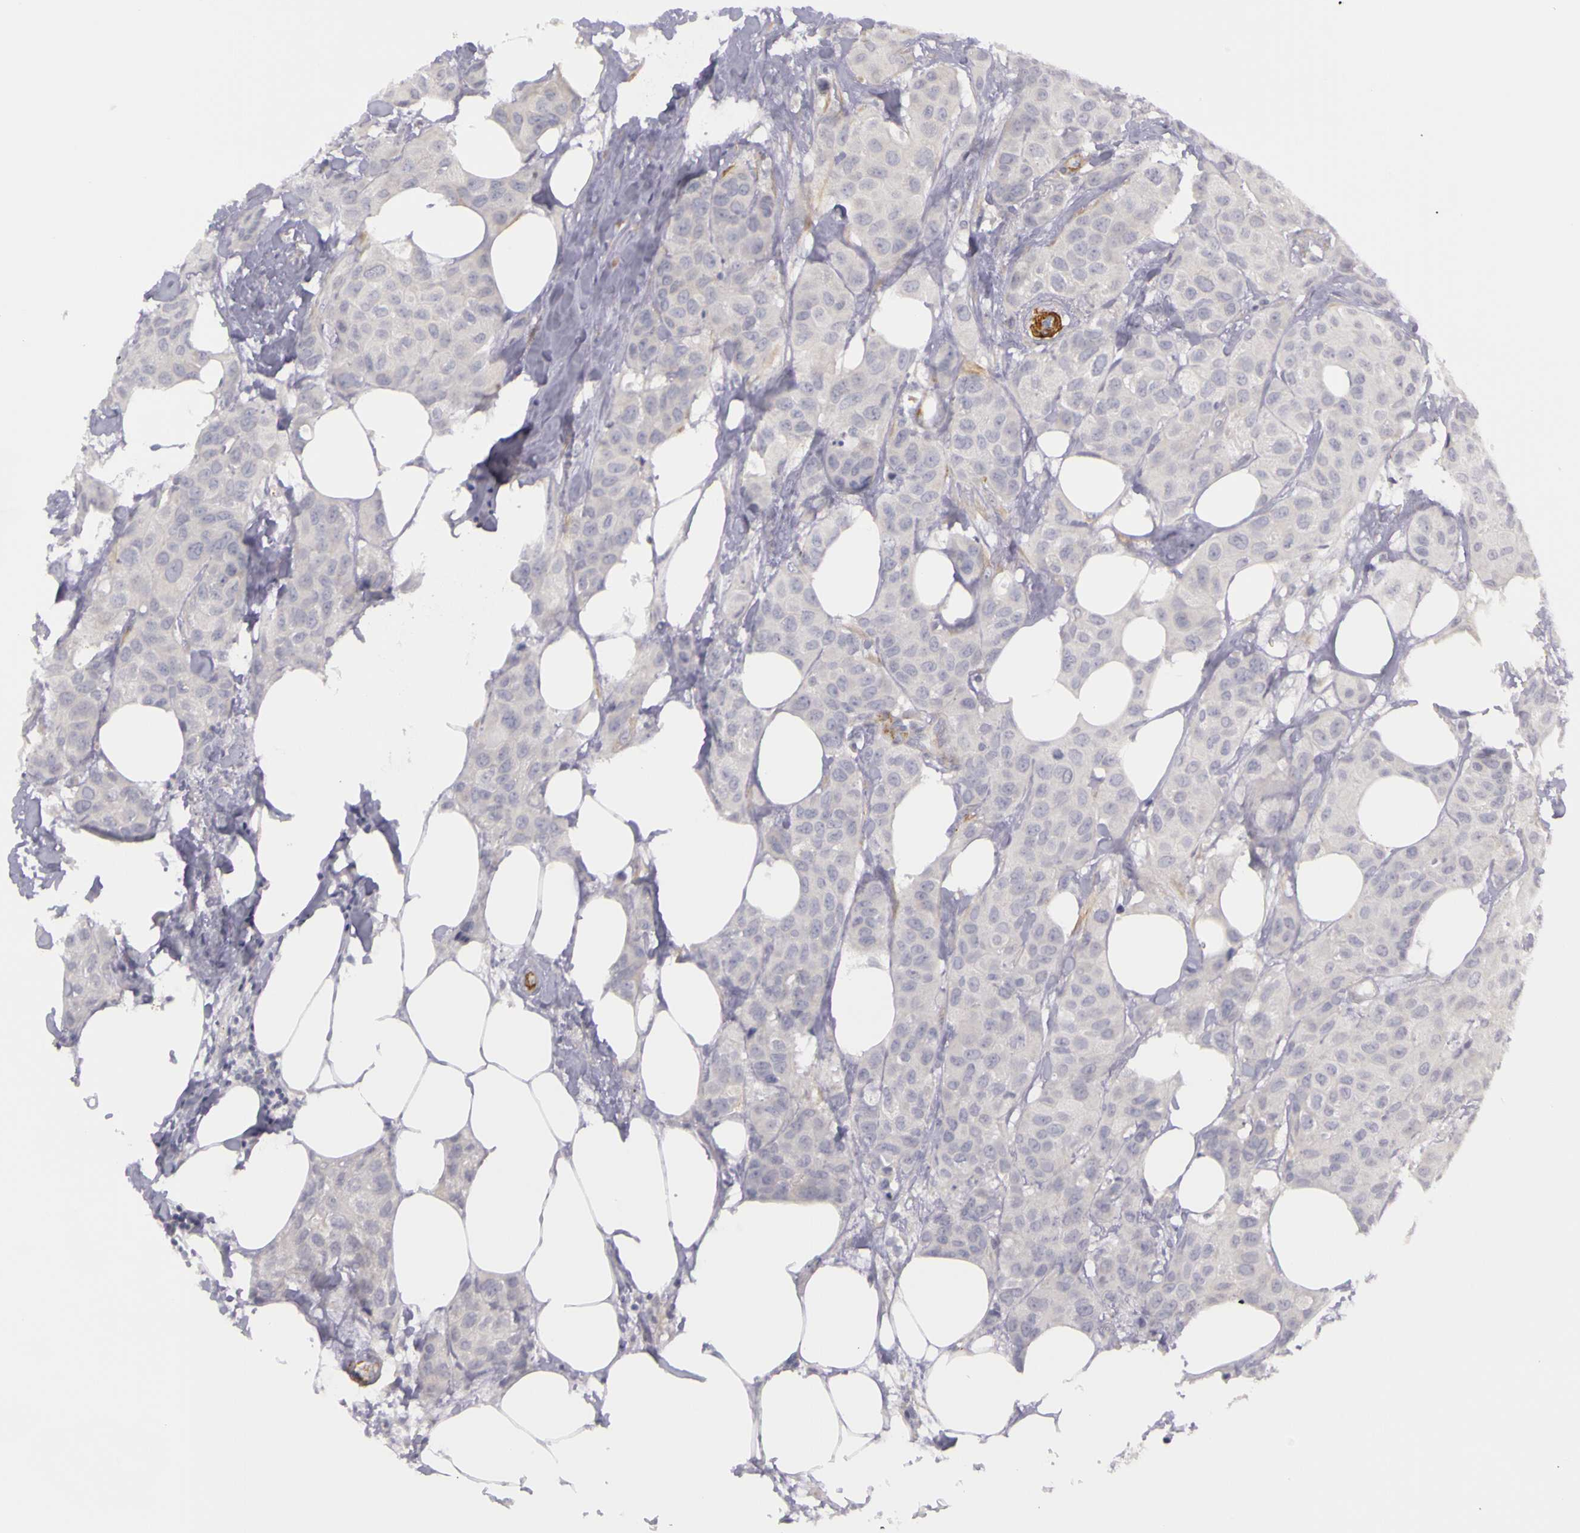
{"staining": {"intensity": "negative", "quantity": "none", "location": "none"}, "tissue": "breast cancer", "cell_type": "Tumor cells", "image_type": "cancer", "snomed": [{"axis": "morphology", "description": "Duct carcinoma"}, {"axis": "topography", "description": "Breast"}], "caption": "Tumor cells are negative for protein expression in human infiltrating ductal carcinoma (breast).", "gene": "CNTN2", "patient": {"sex": "female", "age": 68}}